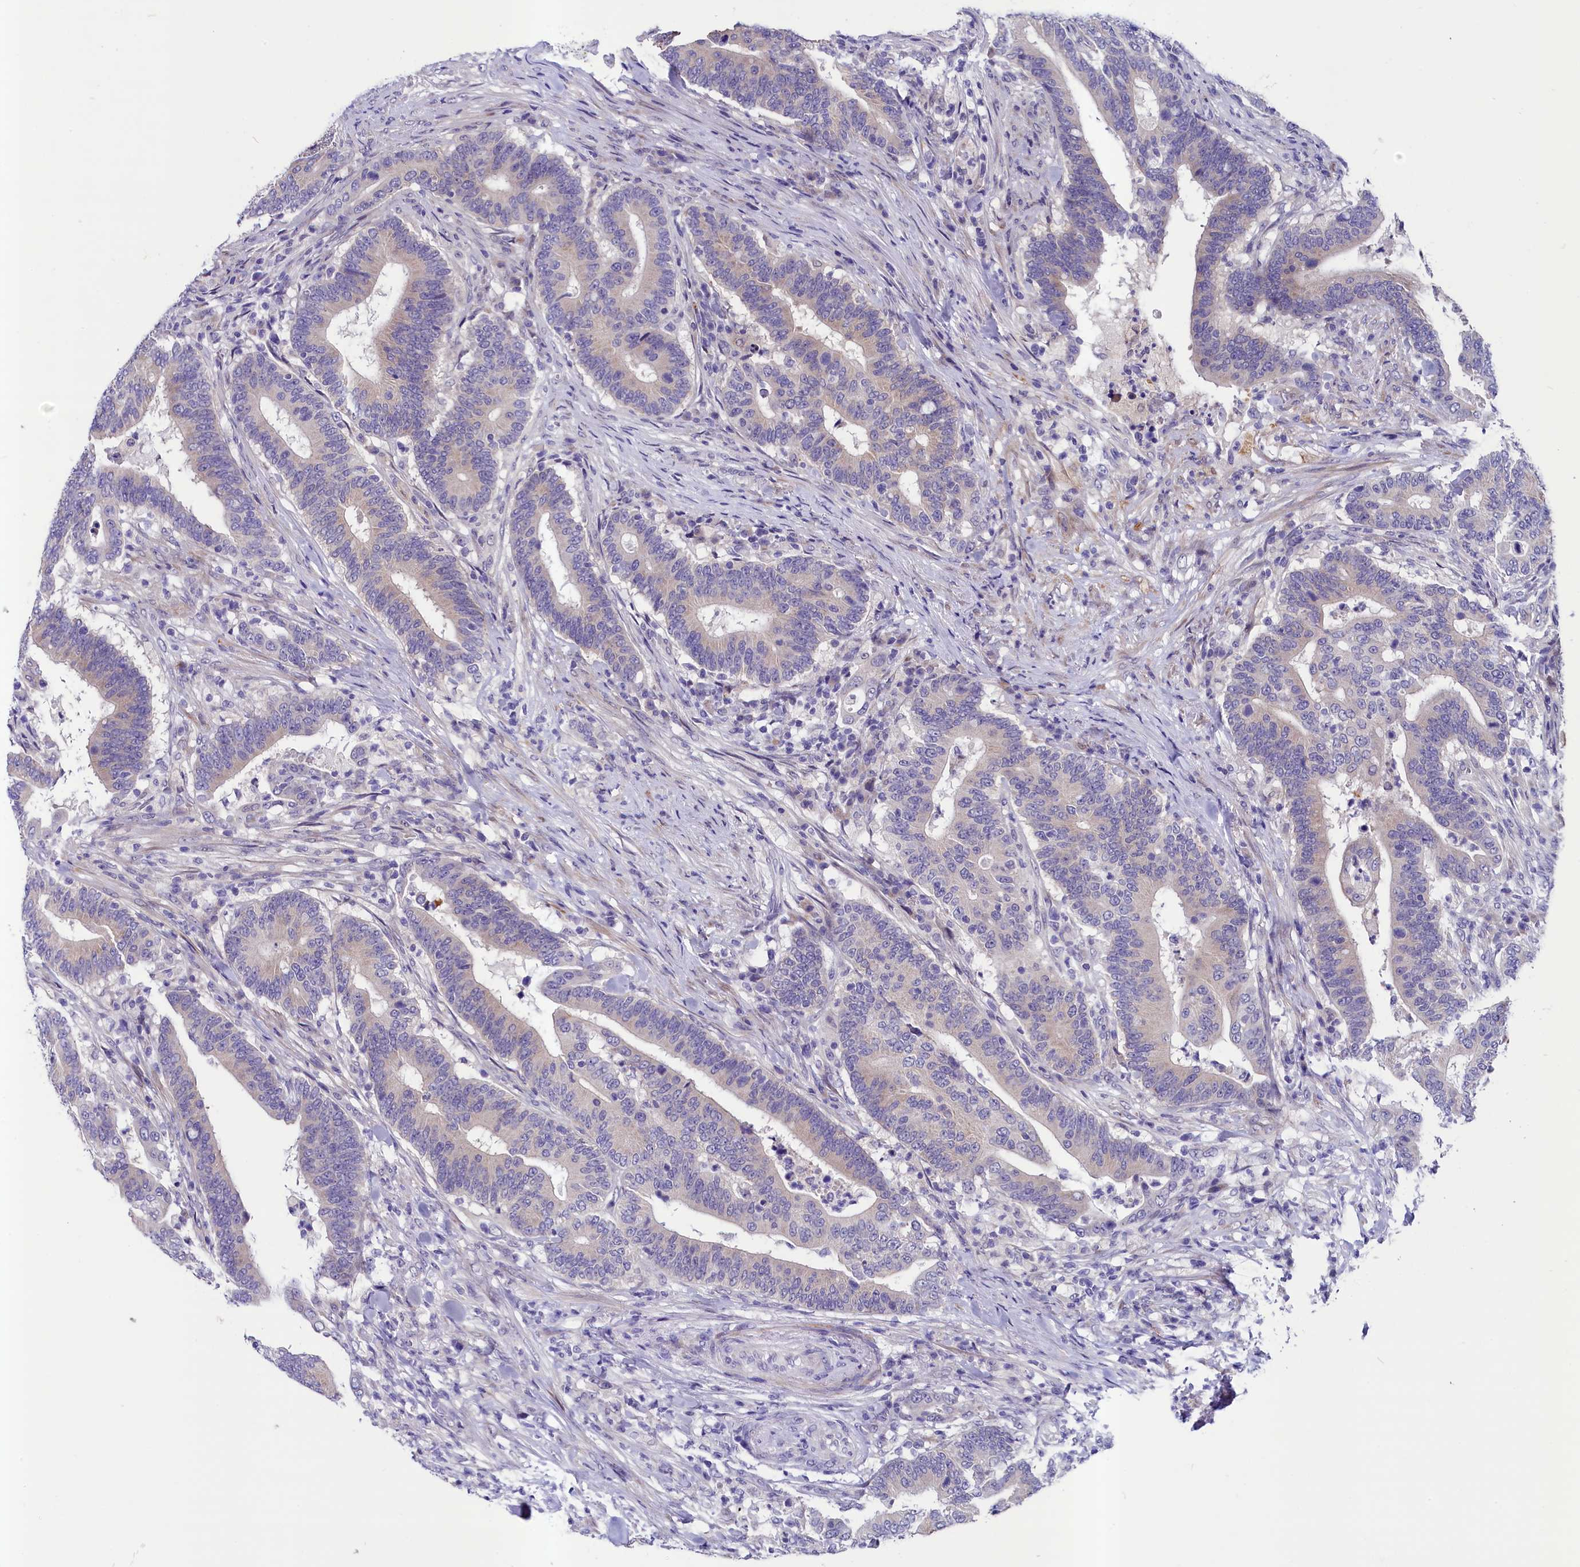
{"staining": {"intensity": "negative", "quantity": "none", "location": "none"}, "tissue": "colorectal cancer", "cell_type": "Tumor cells", "image_type": "cancer", "snomed": [{"axis": "morphology", "description": "Adenocarcinoma, NOS"}, {"axis": "topography", "description": "Colon"}], "caption": "DAB (3,3'-diaminobenzidine) immunohistochemical staining of colorectal cancer exhibits no significant expression in tumor cells.", "gene": "SCD5", "patient": {"sex": "female", "age": 66}}